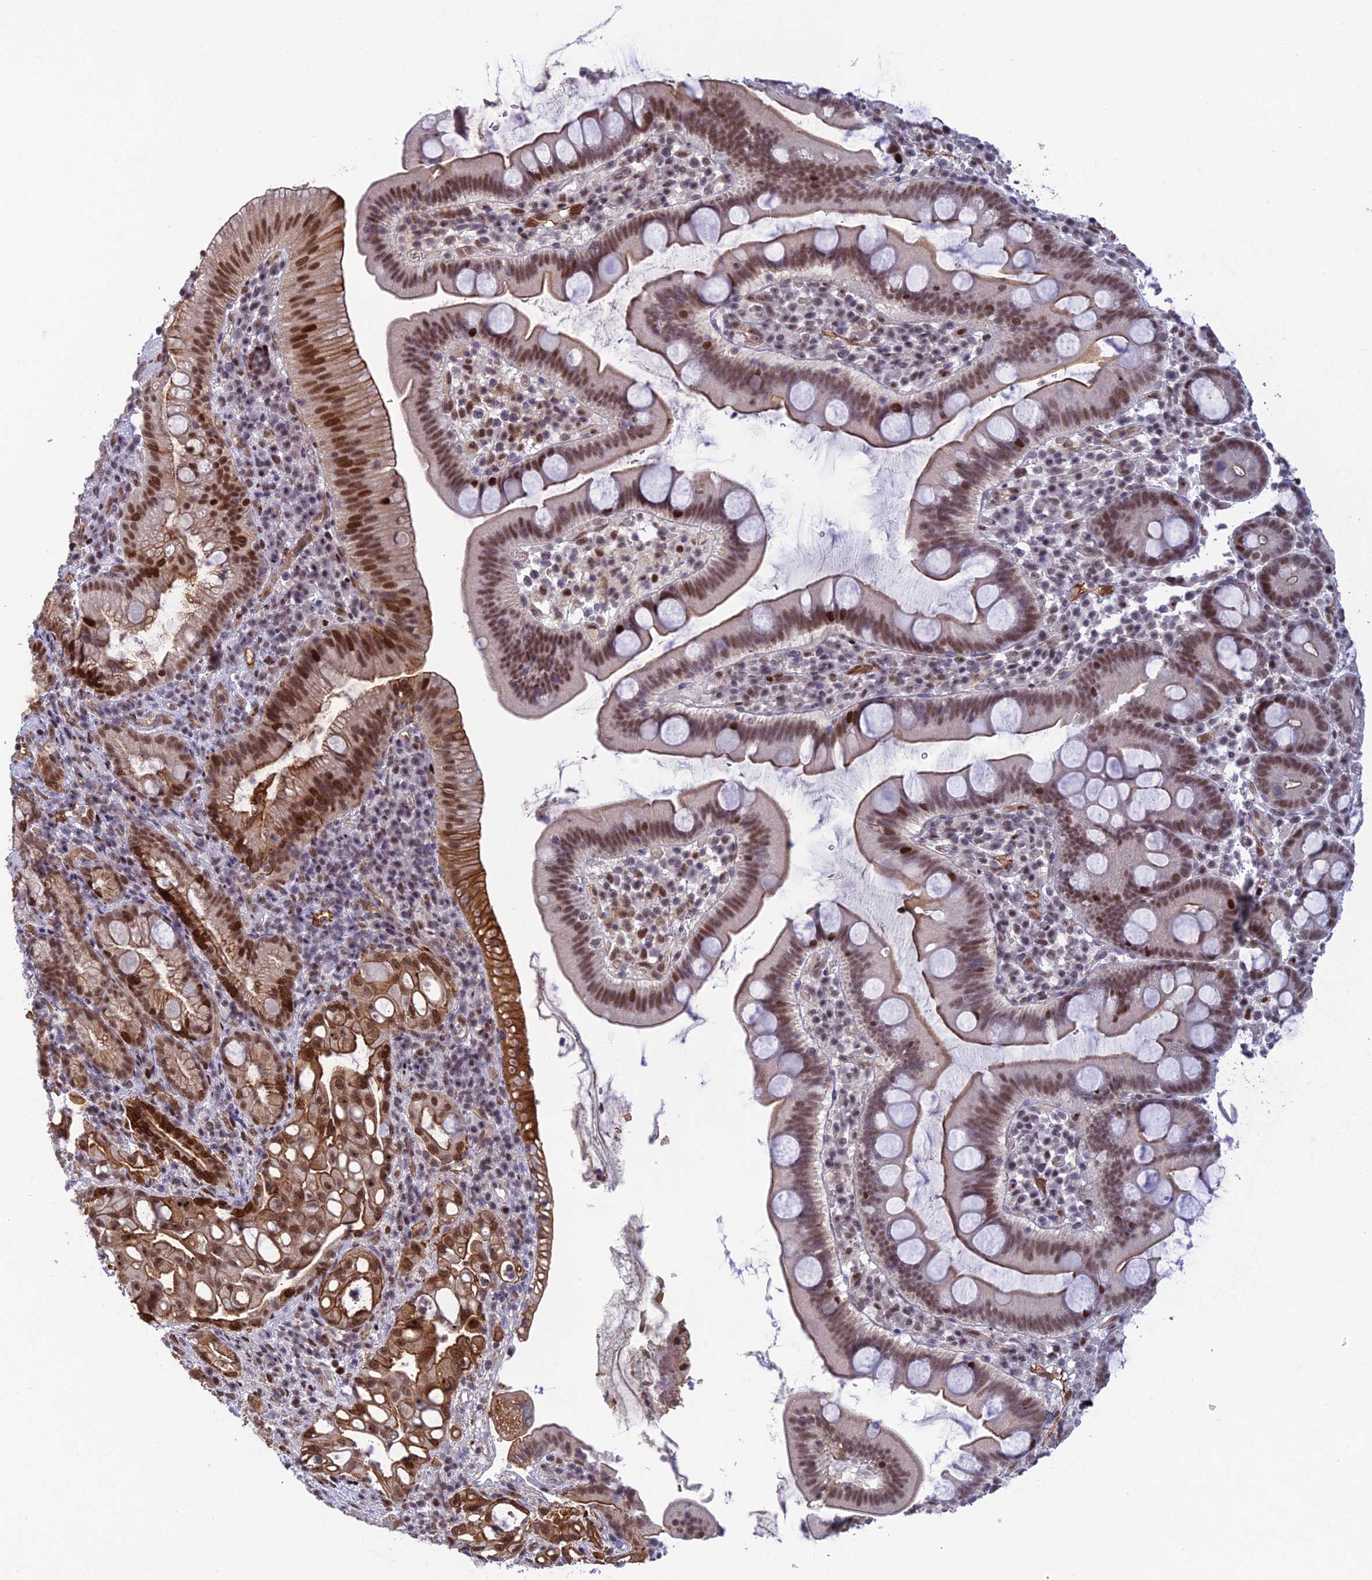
{"staining": {"intensity": "strong", "quantity": "25%-75%", "location": "cytoplasmic/membranous,nuclear"}, "tissue": "pancreatic cancer", "cell_type": "Tumor cells", "image_type": "cancer", "snomed": [{"axis": "morphology", "description": "Adenocarcinoma, NOS"}, {"axis": "topography", "description": "Pancreas"}], "caption": "Strong cytoplasmic/membranous and nuclear positivity is appreciated in approximately 25%-75% of tumor cells in pancreatic cancer (adenocarcinoma). (Stains: DAB in brown, nuclei in blue, Microscopy: brightfield microscopy at high magnification).", "gene": "RANBP3", "patient": {"sex": "male", "age": 68}}